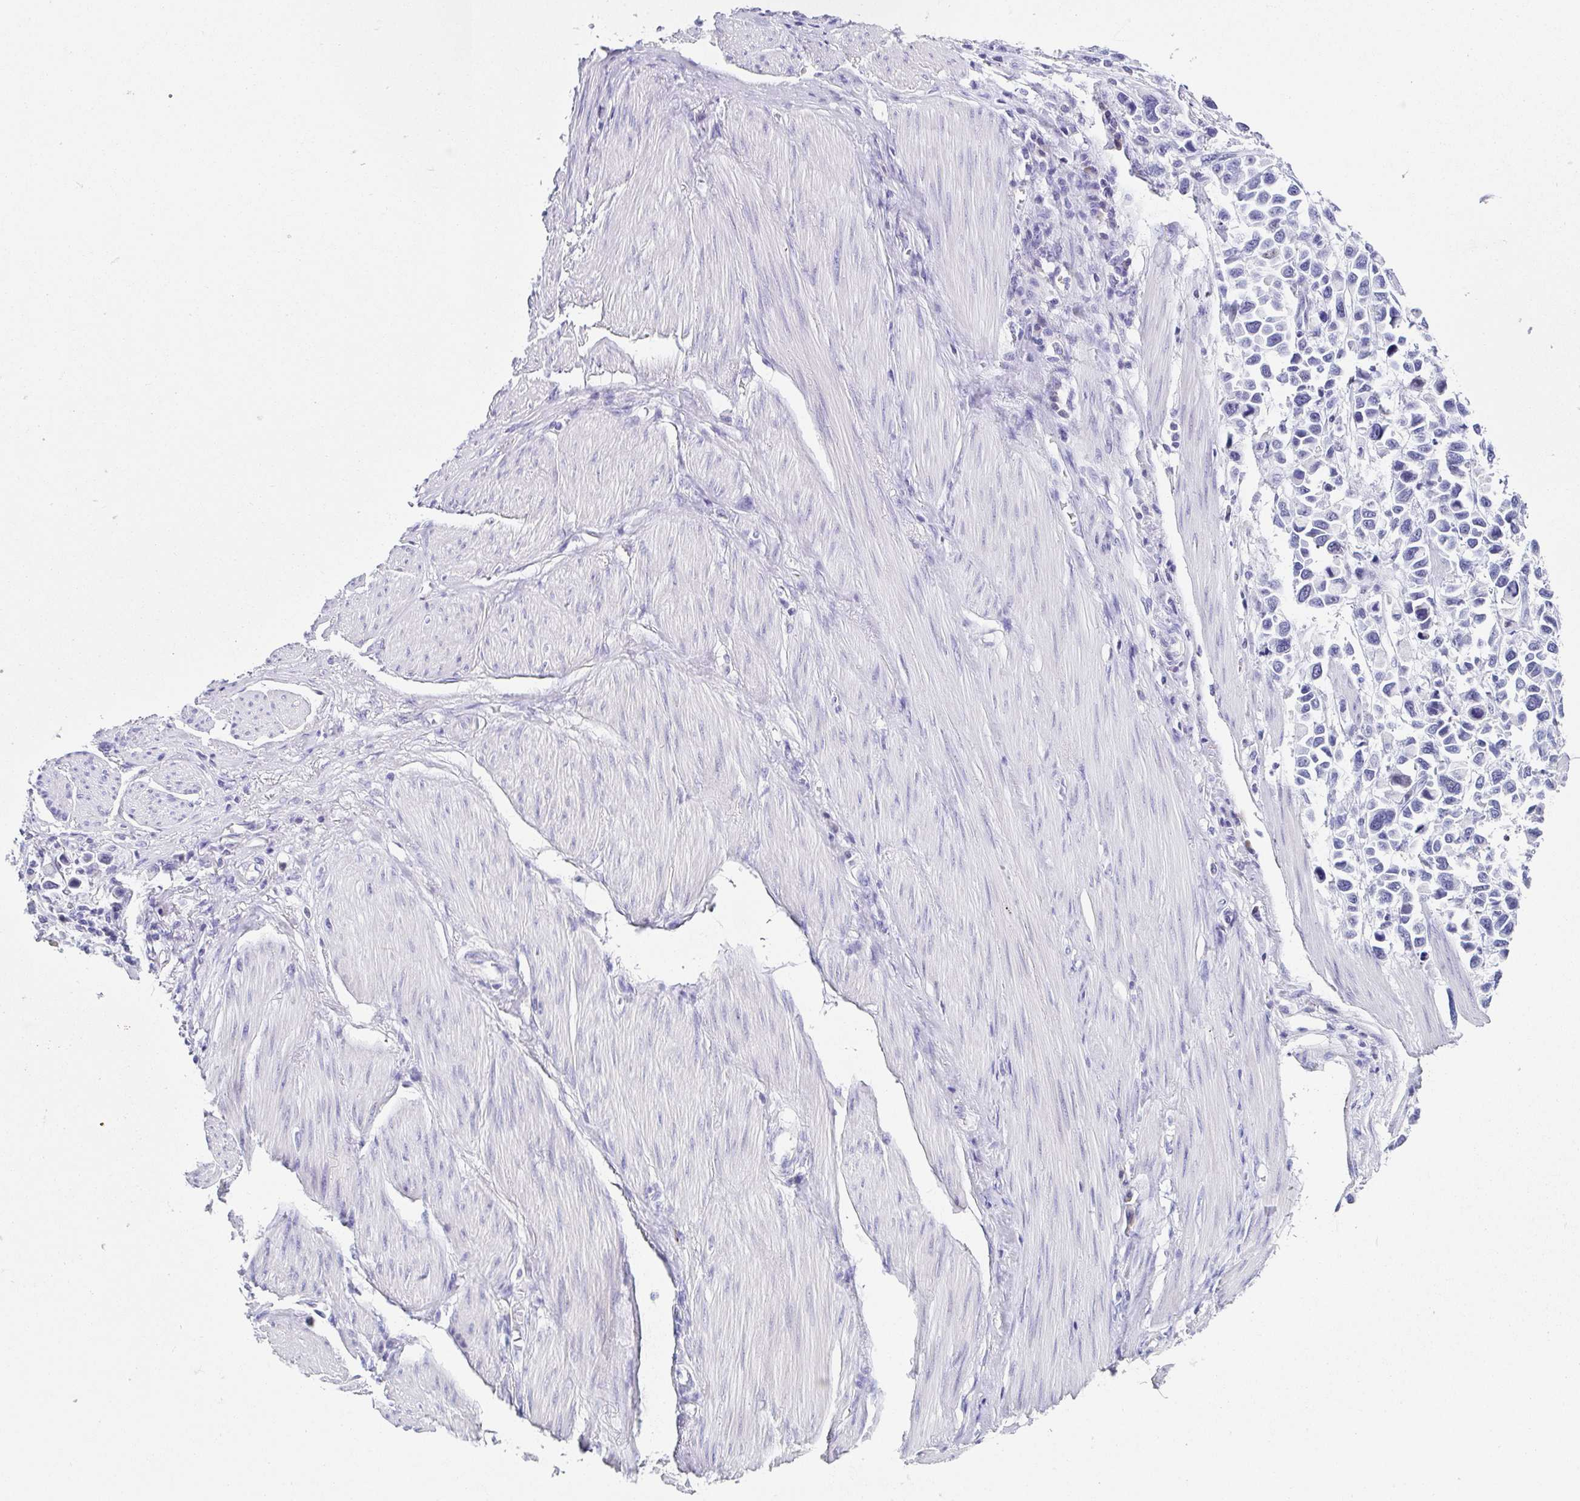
{"staining": {"intensity": "negative", "quantity": "none", "location": "none"}, "tissue": "stomach cancer", "cell_type": "Tumor cells", "image_type": "cancer", "snomed": [{"axis": "morphology", "description": "Adenocarcinoma, NOS"}, {"axis": "topography", "description": "Stomach"}], "caption": "Tumor cells show no significant staining in adenocarcinoma (stomach). Nuclei are stained in blue.", "gene": "TNNT2", "patient": {"sex": "female", "age": 81}}